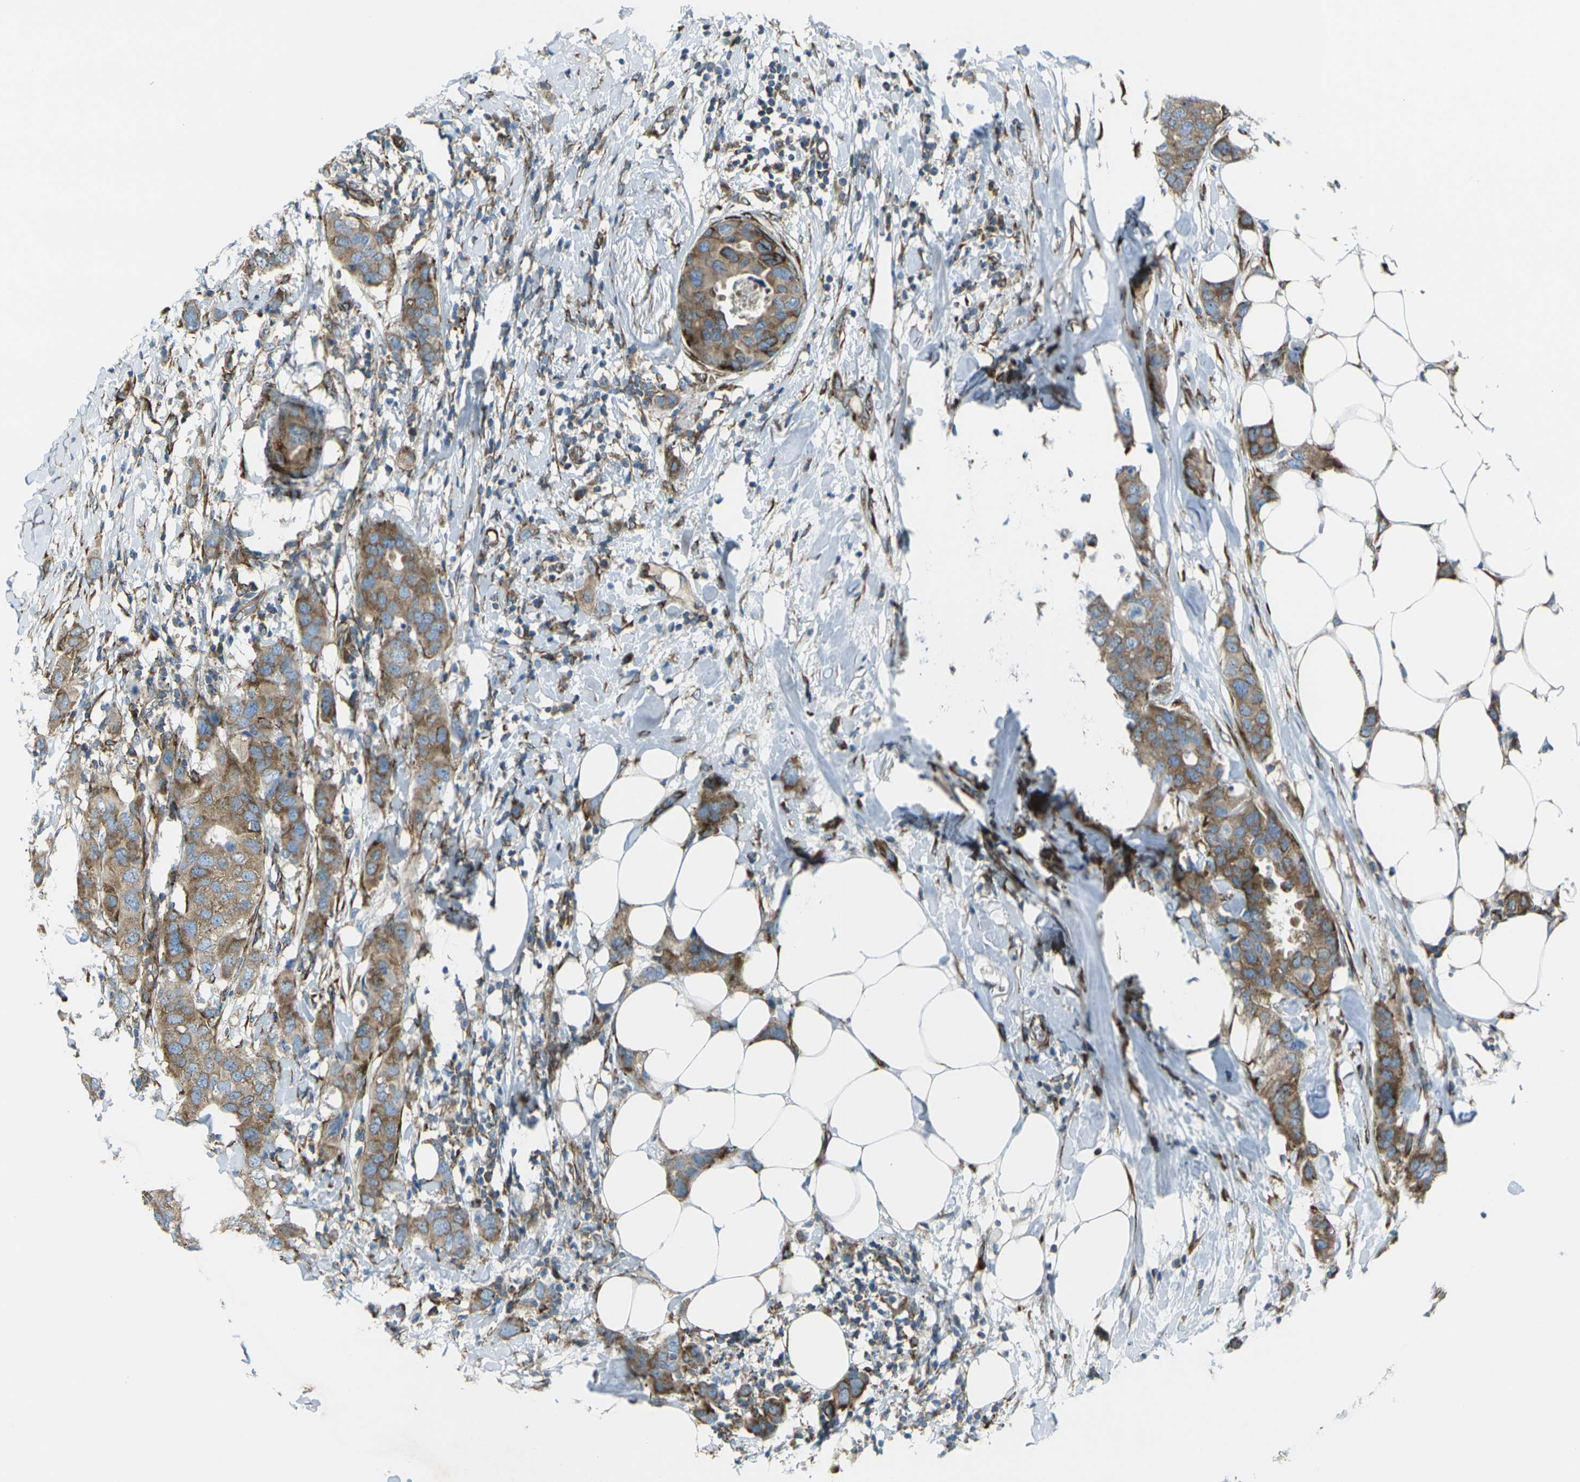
{"staining": {"intensity": "moderate", "quantity": ">75%", "location": "cytoplasmic/membranous"}, "tissue": "breast cancer", "cell_type": "Tumor cells", "image_type": "cancer", "snomed": [{"axis": "morphology", "description": "Duct carcinoma"}, {"axis": "topography", "description": "Breast"}], "caption": "Tumor cells exhibit moderate cytoplasmic/membranous positivity in about >75% of cells in breast cancer.", "gene": "CELSR2", "patient": {"sex": "female", "age": 50}}